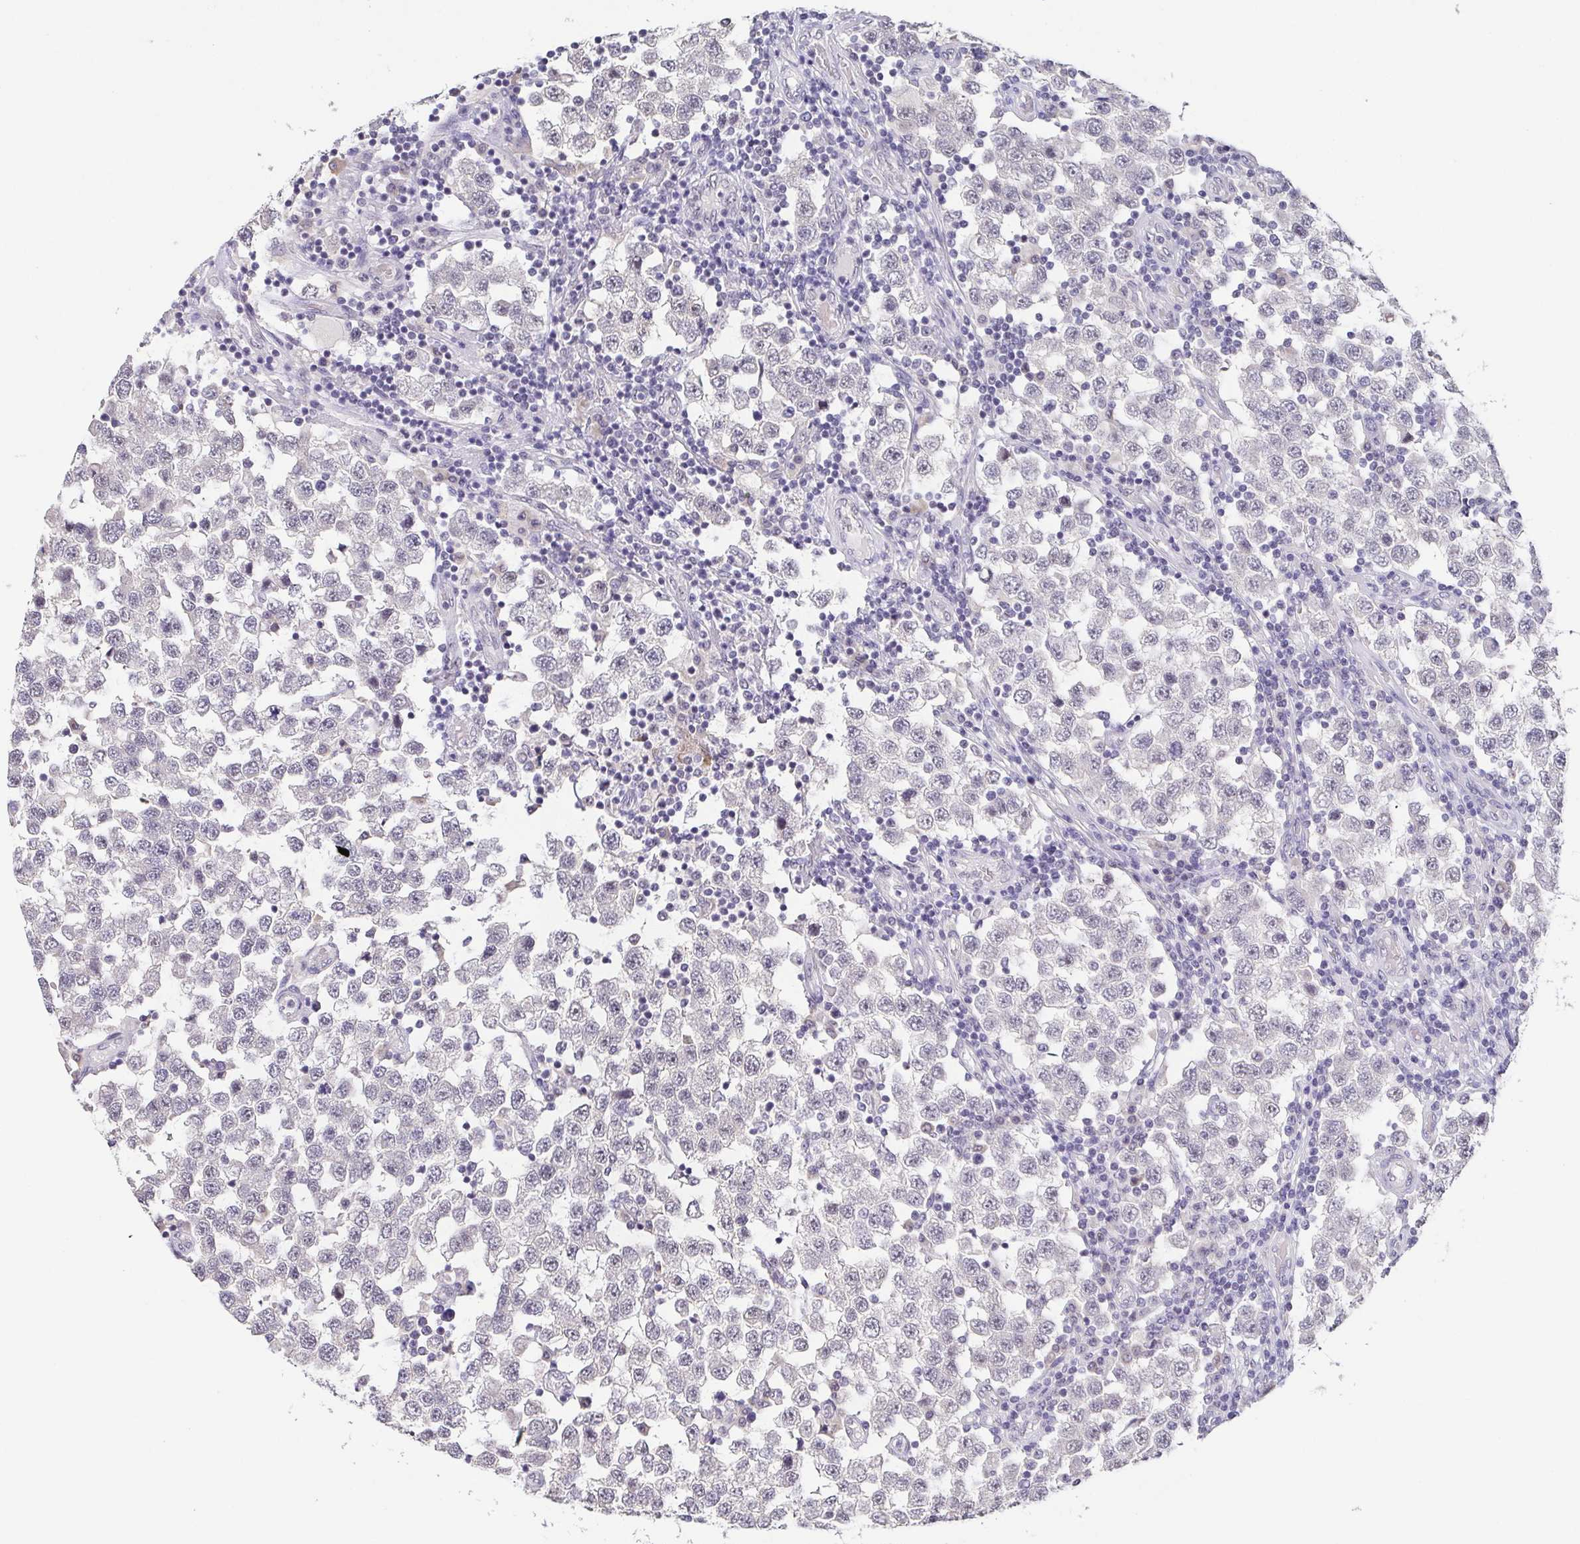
{"staining": {"intensity": "negative", "quantity": "none", "location": "none"}, "tissue": "testis cancer", "cell_type": "Tumor cells", "image_type": "cancer", "snomed": [{"axis": "morphology", "description": "Seminoma, NOS"}, {"axis": "topography", "description": "Testis"}], "caption": "This is an IHC micrograph of testis cancer (seminoma). There is no staining in tumor cells.", "gene": "NEFH", "patient": {"sex": "male", "age": 34}}